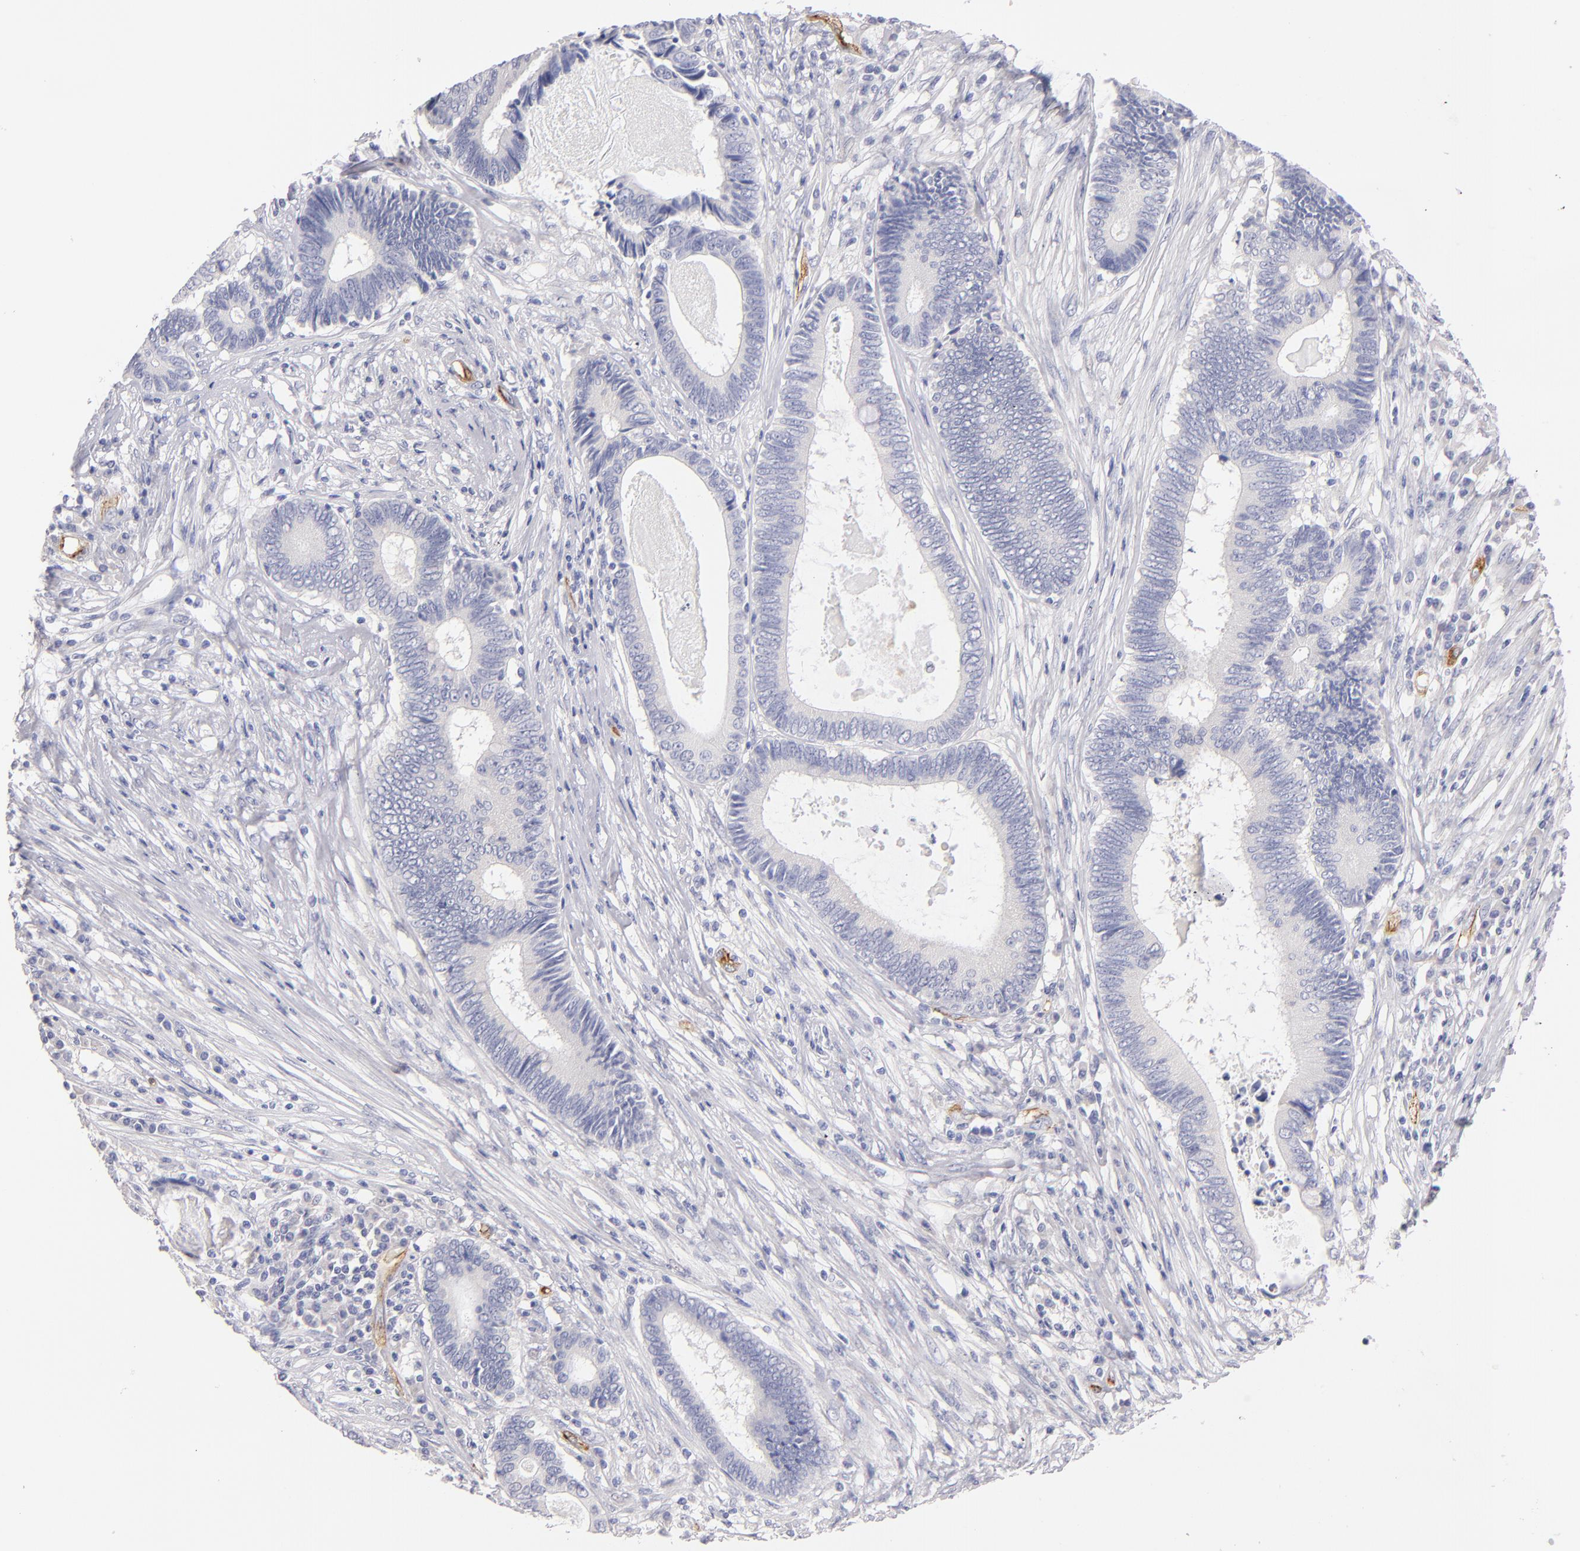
{"staining": {"intensity": "negative", "quantity": "none", "location": "none"}, "tissue": "colorectal cancer", "cell_type": "Tumor cells", "image_type": "cancer", "snomed": [{"axis": "morphology", "description": "Adenocarcinoma, NOS"}, {"axis": "topography", "description": "Colon"}], "caption": "A high-resolution histopathology image shows IHC staining of adenocarcinoma (colorectal), which displays no significant staining in tumor cells.", "gene": "PLVAP", "patient": {"sex": "female", "age": 78}}